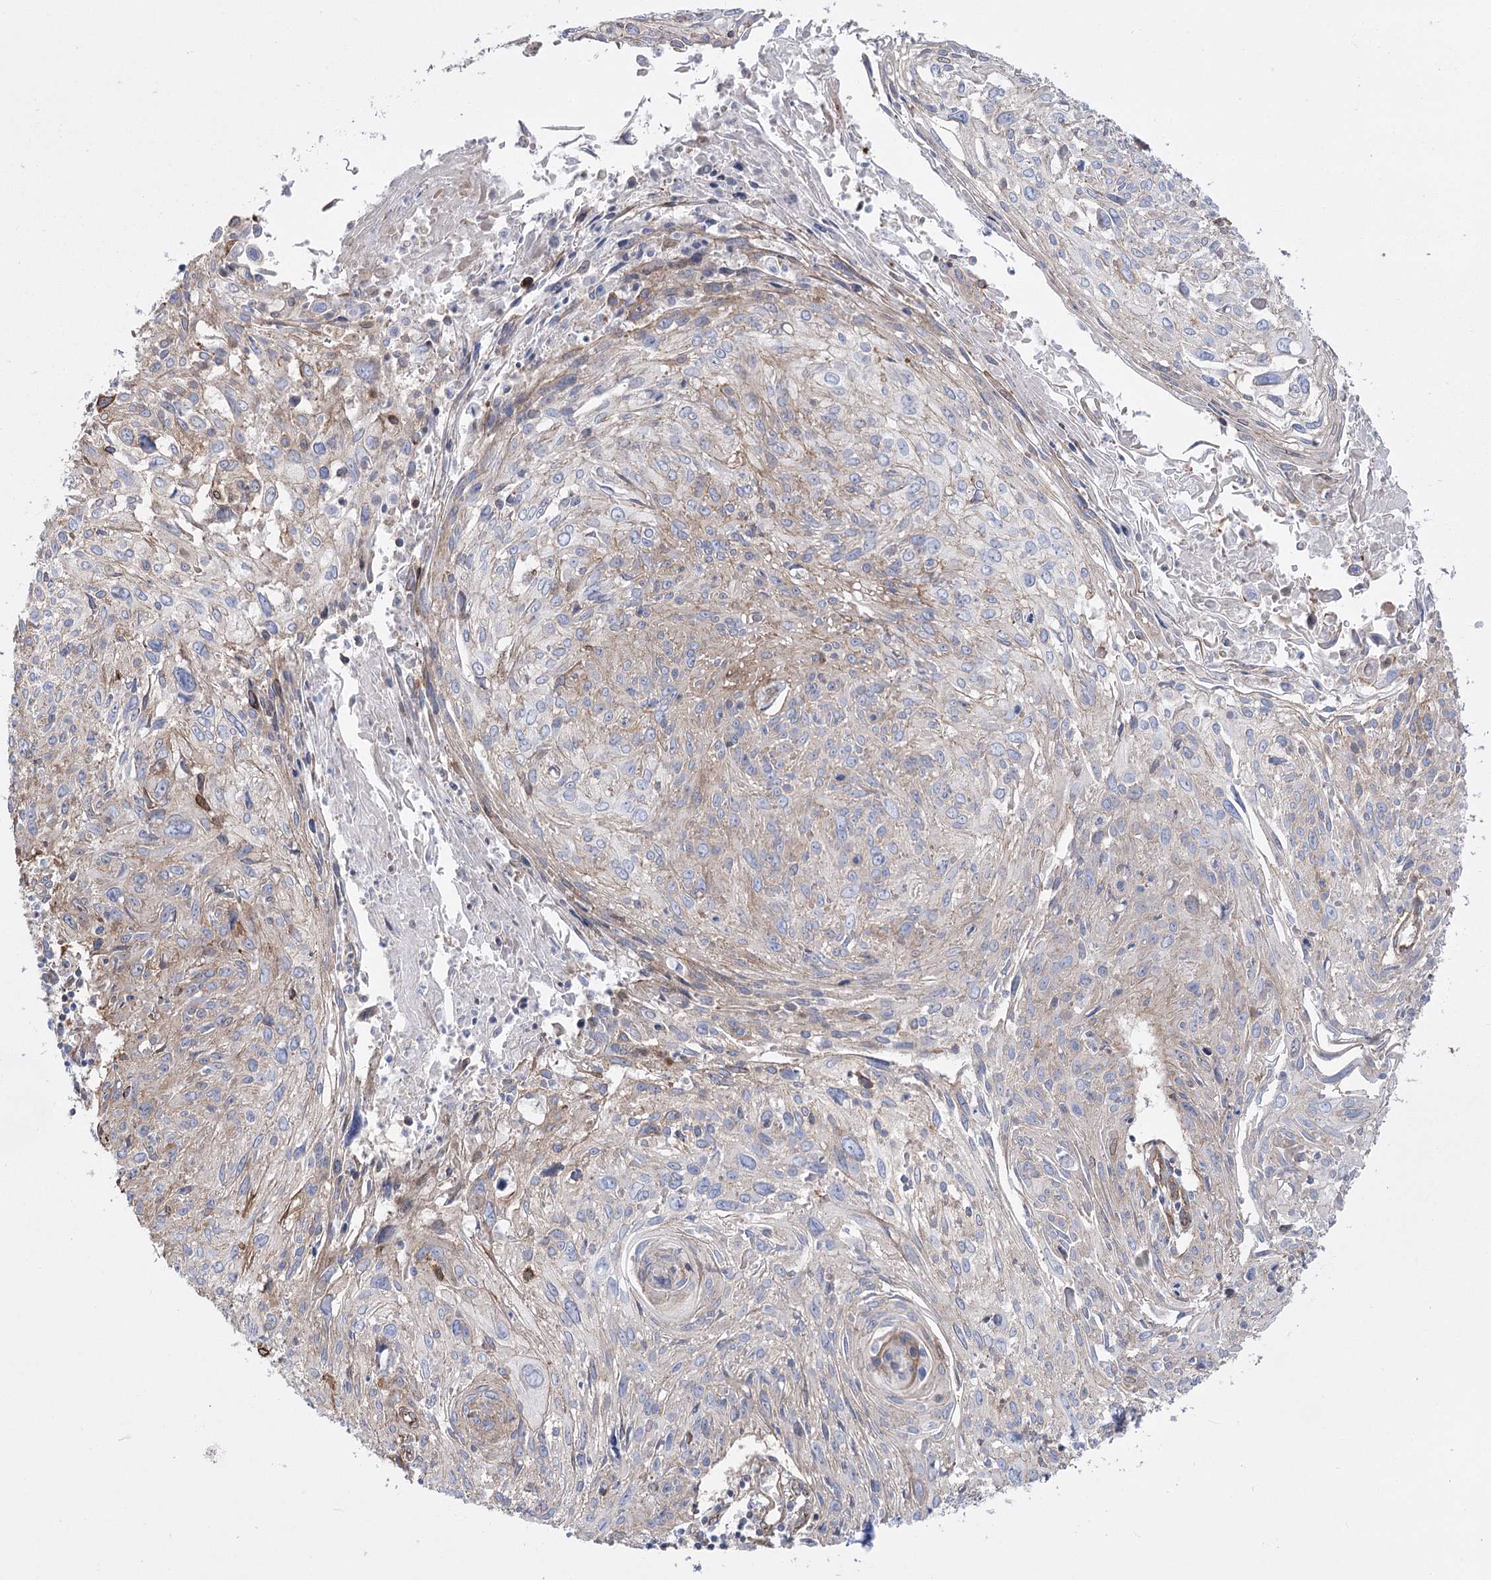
{"staining": {"intensity": "weak", "quantity": "<25%", "location": "cytoplasmic/membranous"}, "tissue": "cervical cancer", "cell_type": "Tumor cells", "image_type": "cancer", "snomed": [{"axis": "morphology", "description": "Squamous cell carcinoma, NOS"}, {"axis": "topography", "description": "Cervix"}], "caption": "A photomicrograph of human squamous cell carcinoma (cervical) is negative for staining in tumor cells.", "gene": "PLEKHA5", "patient": {"sex": "female", "age": 51}}